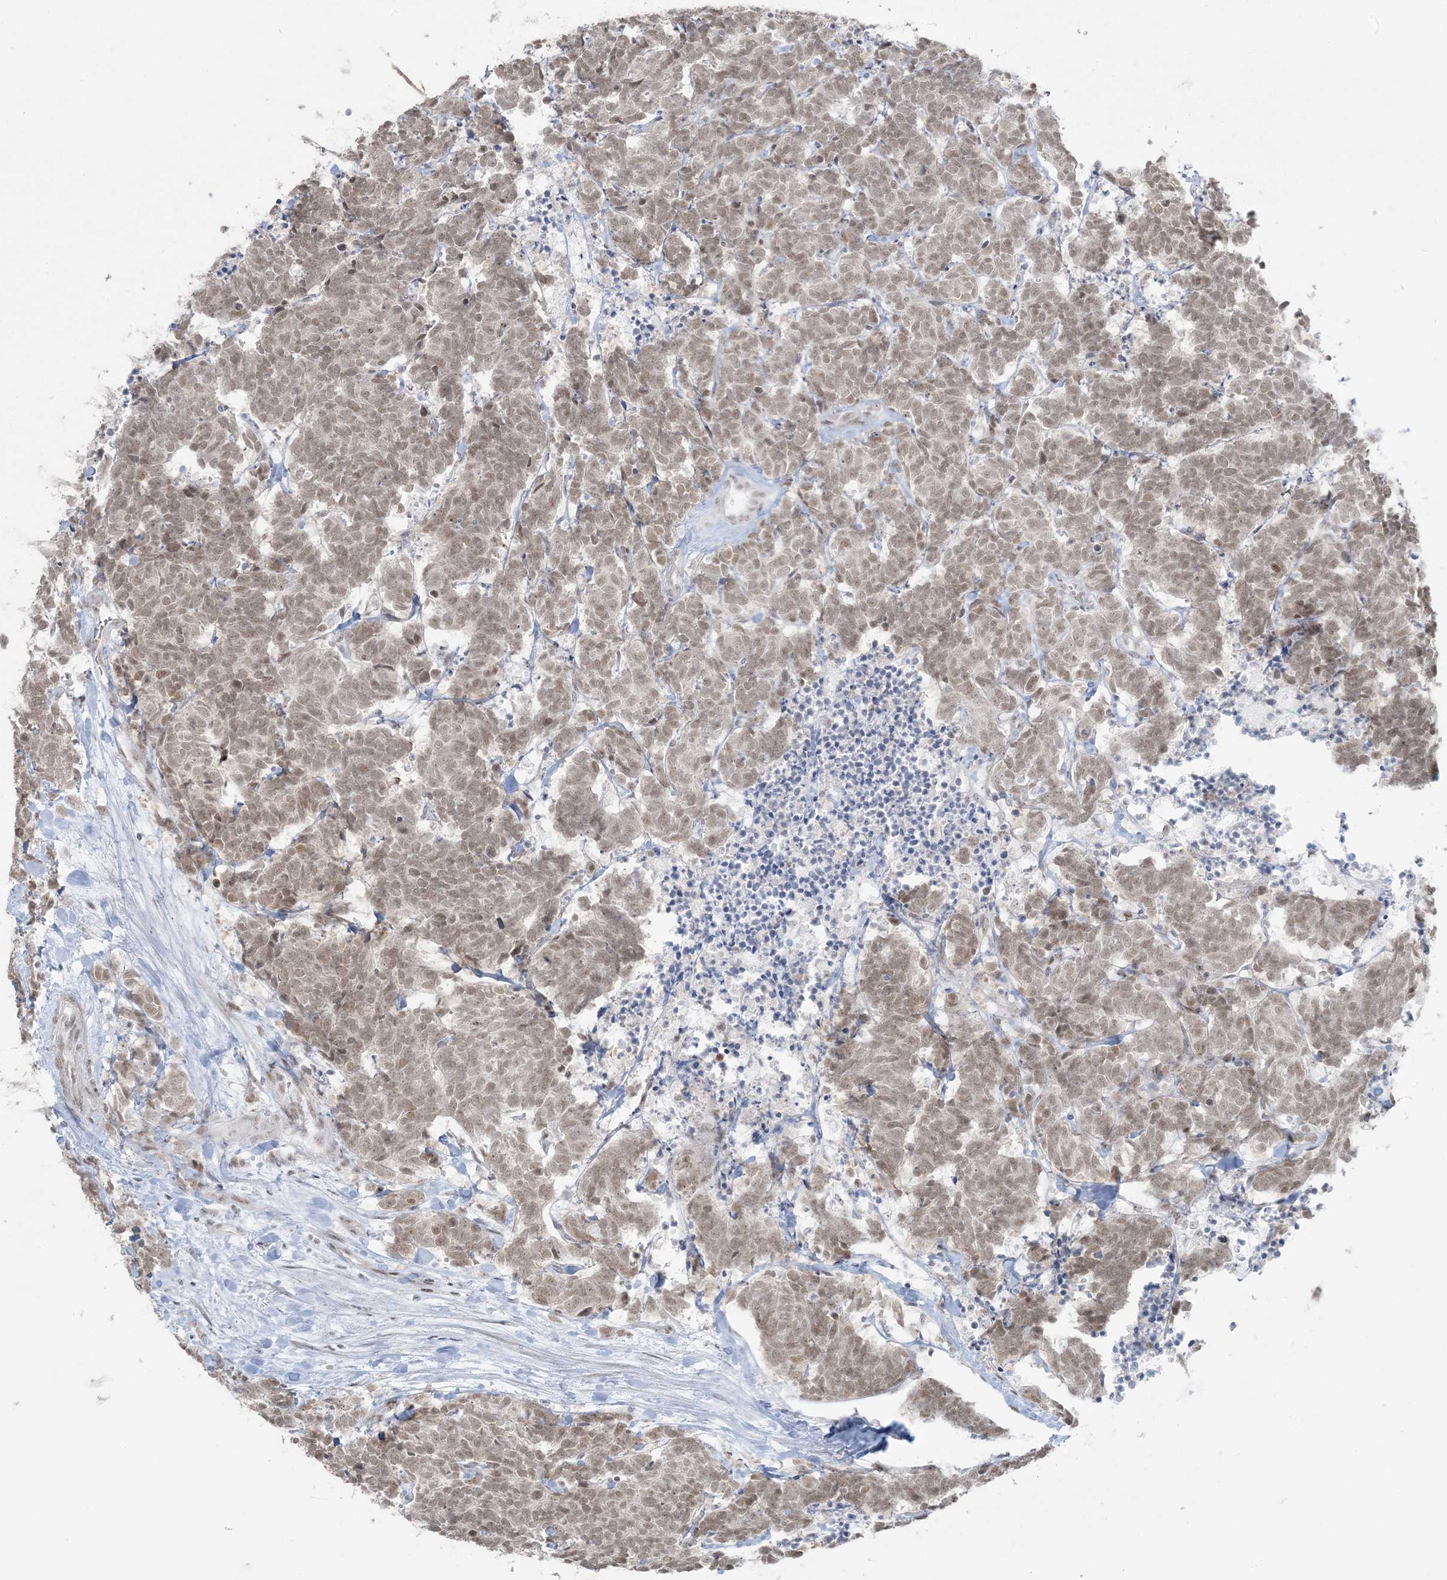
{"staining": {"intensity": "moderate", "quantity": ">75%", "location": "nuclear"}, "tissue": "carcinoid", "cell_type": "Tumor cells", "image_type": "cancer", "snomed": [{"axis": "morphology", "description": "Carcinoma, NOS"}, {"axis": "morphology", "description": "Carcinoid, malignant, NOS"}, {"axis": "topography", "description": "Urinary bladder"}], "caption": "IHC staining of carcinoid, which exhibits medium levels of moderate nuclear positivity in approximately >75% of tumor cells indicating moderate nuclear protein positivity. The staining was performed using DAB (3,3'-diaminobenzidine) (brown) for protein detection and nuclei were counterstained in hematoxylin (blue).", "gene": "ZNF787", "patient": {"sex": "male", "age": 57}}